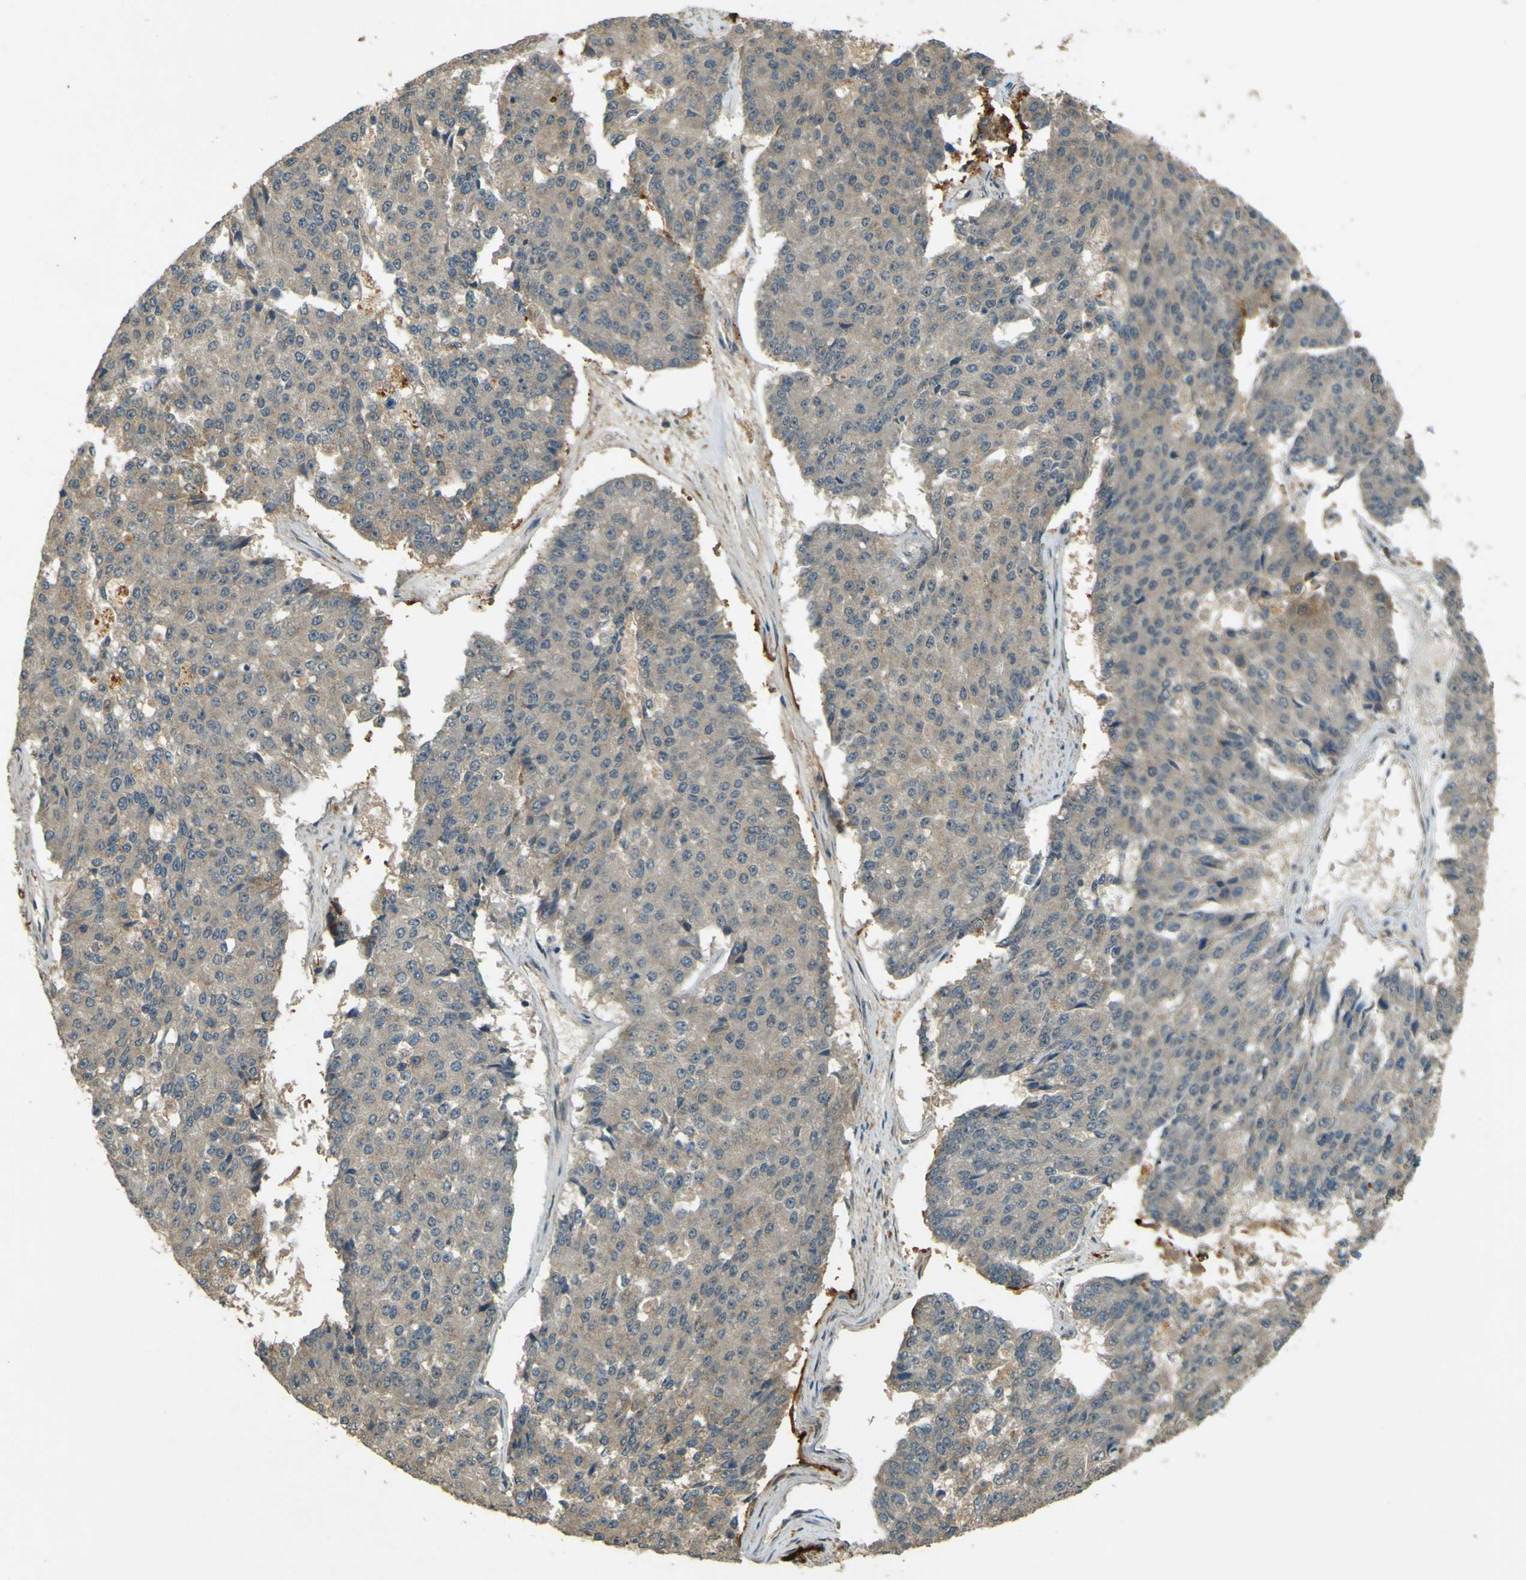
{"staining": {"intensity": "weak", "quantity": ">75%", "location": "cytoplasmic/membranous"}, "tissue": "pancreatic cancer", "cell_type": "Tumor cells", "image_type": "cancer", "snomed": [{"axis": "morphology", "description": "Adenocarcinoma, NOS"}, {"axis": "topography", "description": "Pancreas"}], "caption": "Protein staining of pancreatic adenocarcinoma tissue exhibits weak cytoplasmic/membranous staining in about >75% of tumor cells.", "gene": "MPDZ", "patient": {"sex": "male", "age": 50}}